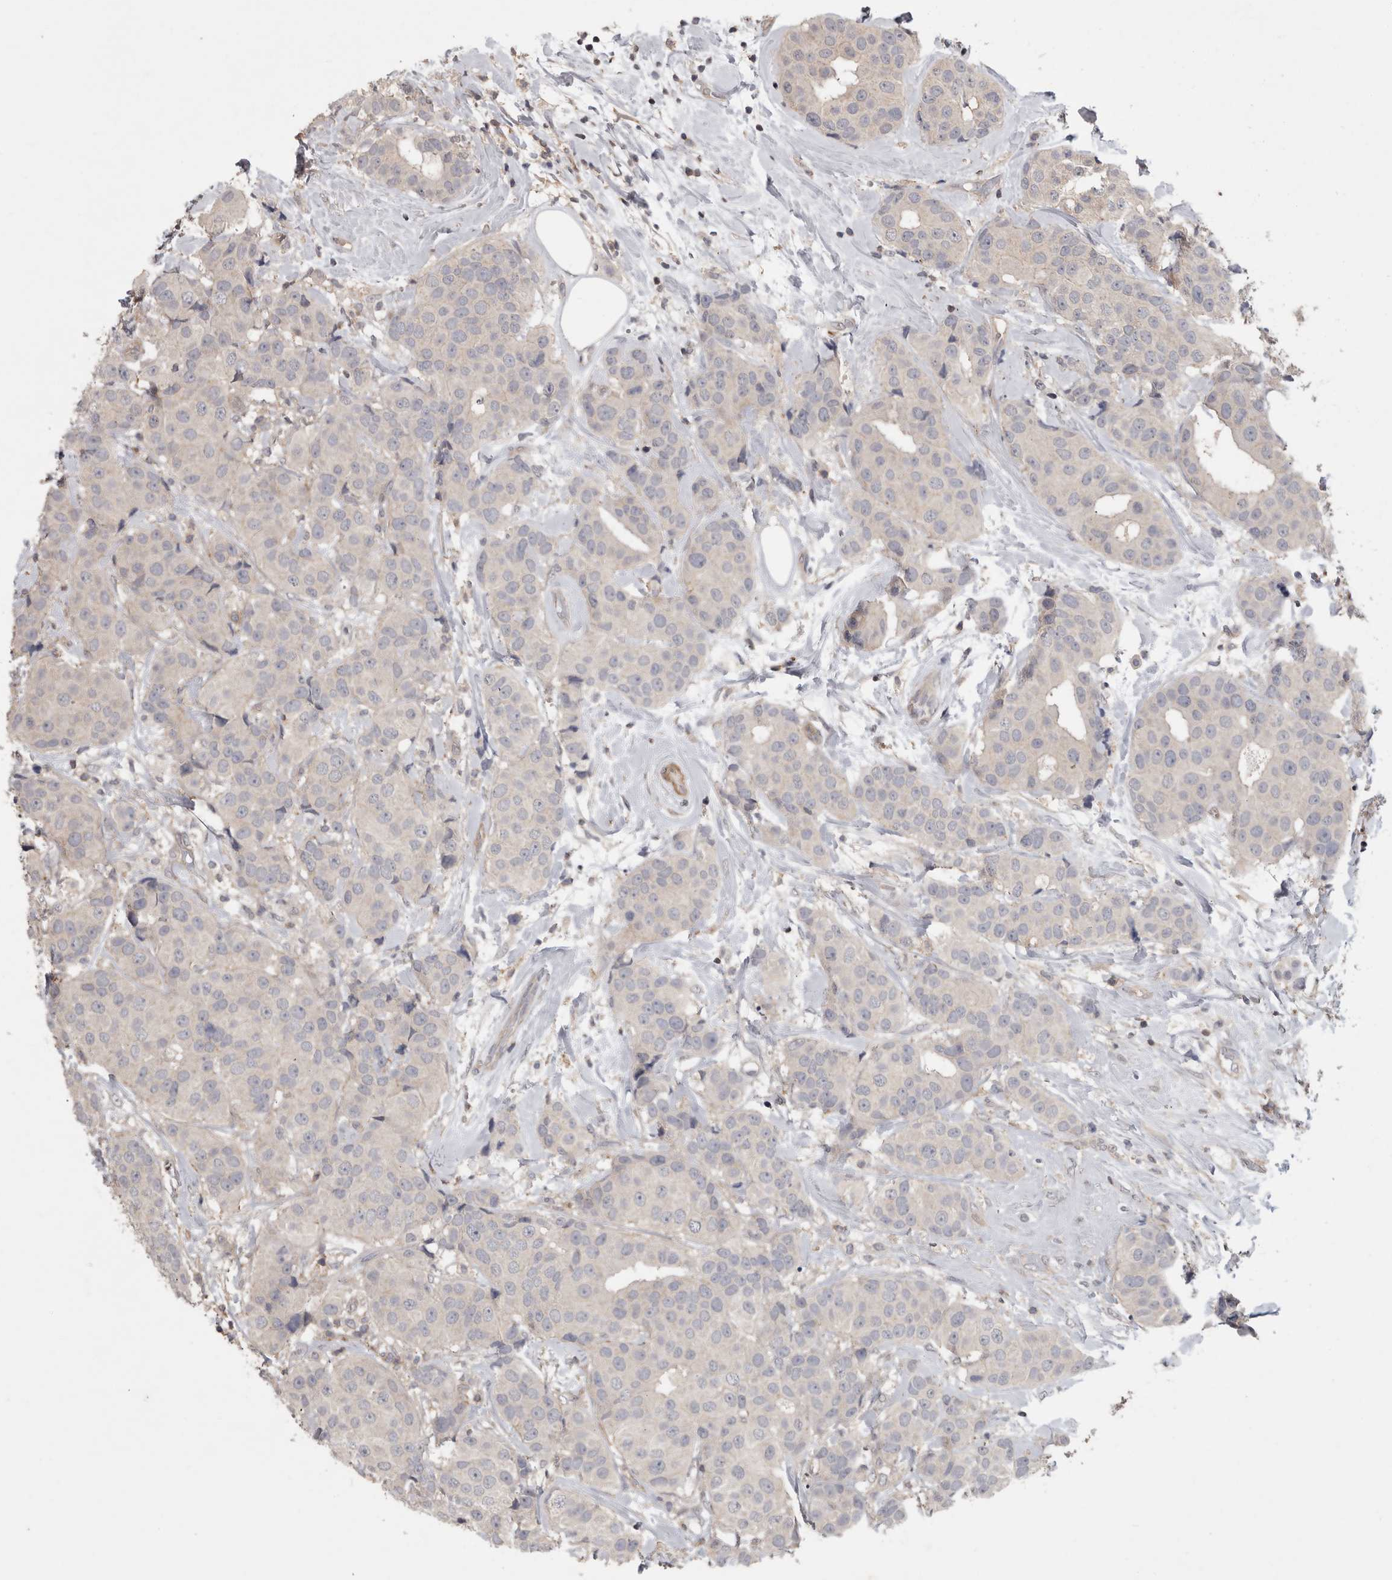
{"staining": {"intensity": "negative", "quantity": "none", "location": "none"}, "tissue": "breast cancer", "cell_type": "Tumor cells", "image_type": "cancer", "snomed": [{"axis": "morphology", "description": "Normal tissue, NOS"}, {"axis": "morphology", "description": "Duct carcinoma"}, {"axis": "topography", "description": "Breast"}], "caption": "This is a photomicrograph of IHC staining of breast cancer (intraductal carcinoma), which shows no staining in tumor cells.", "gene": "SPATA48", "patient": {"sex": "female", "age": 39}}